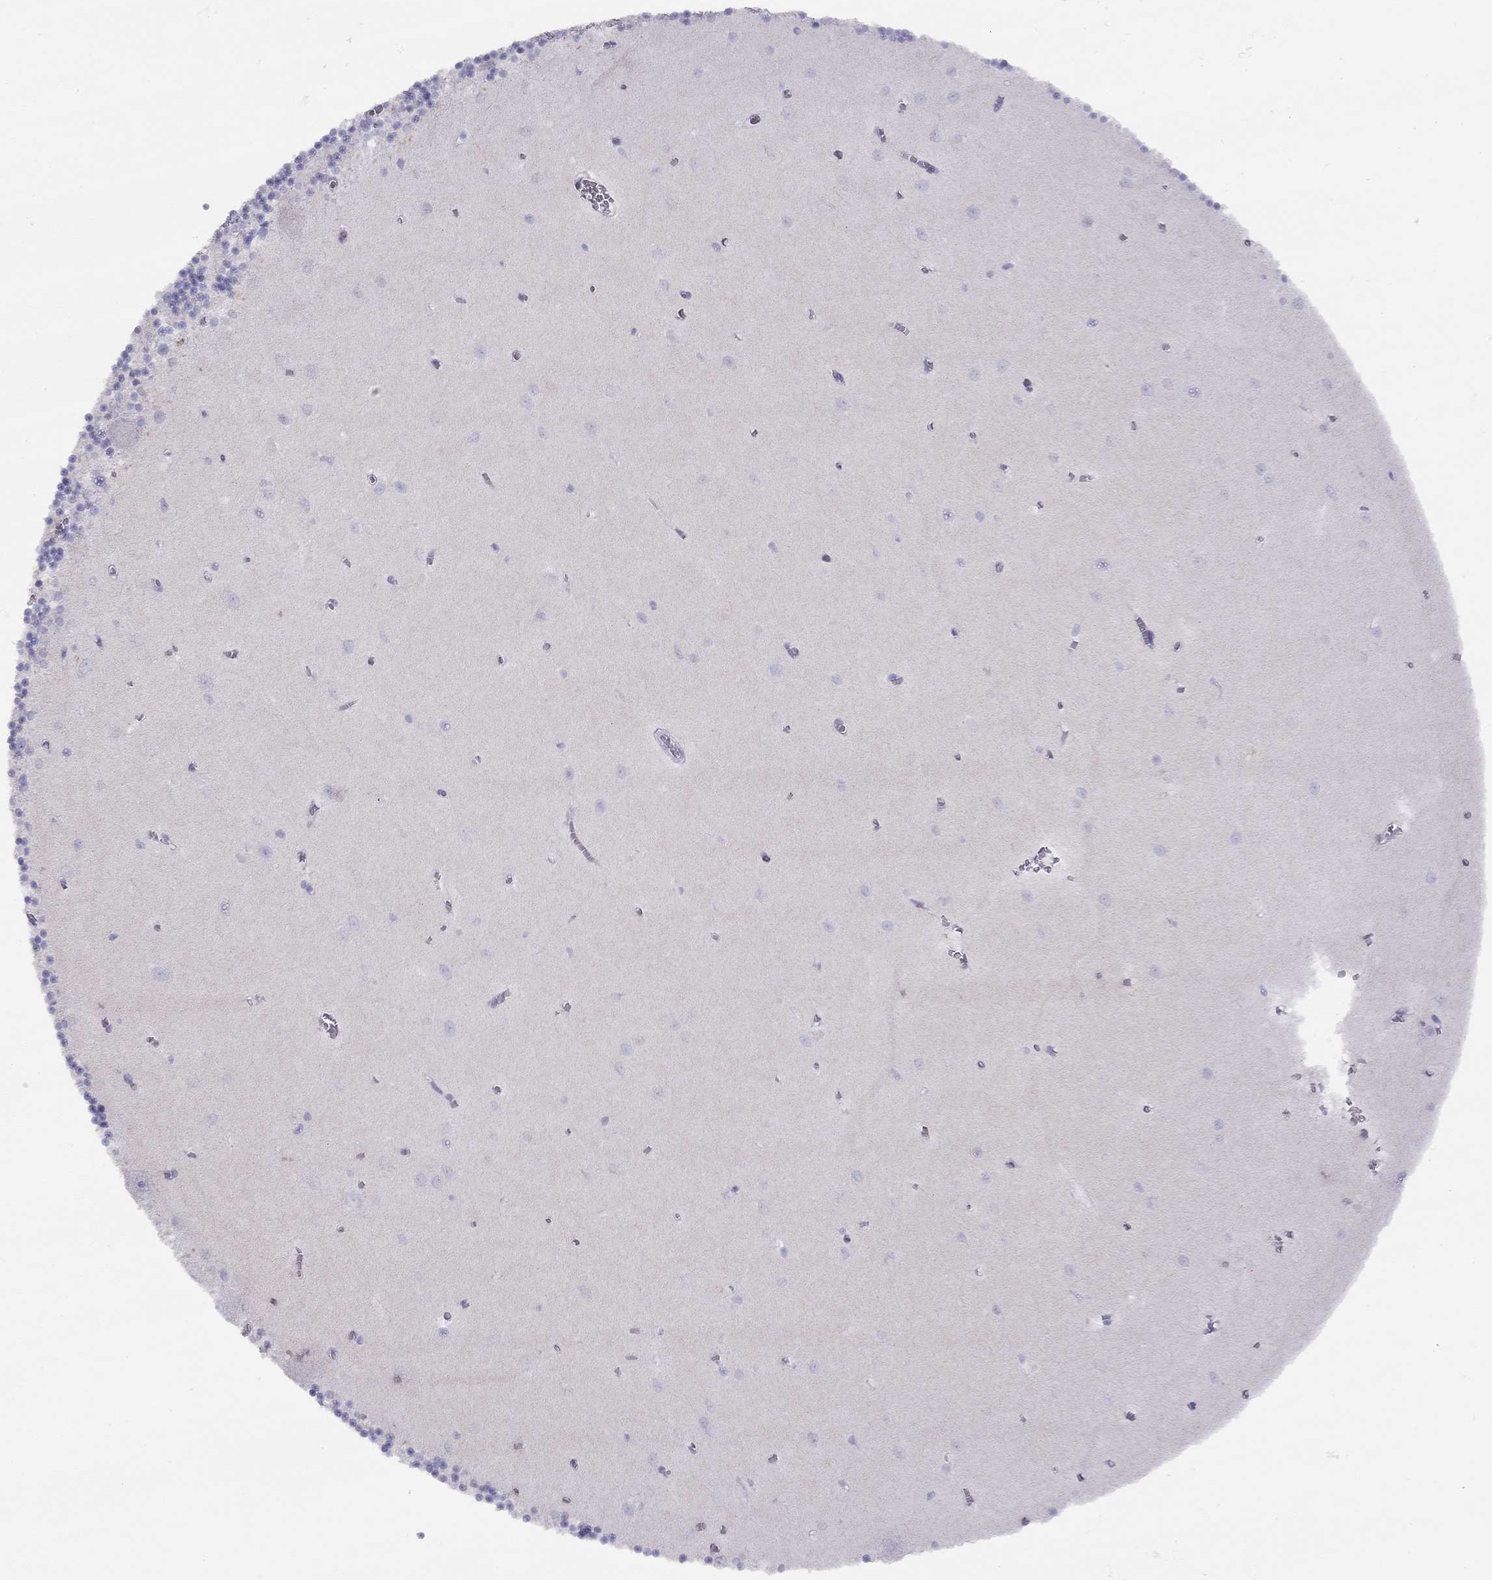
{"staining": {"intensity": "negative", "quantity": "none", "location": "none"}, "tissue": "cerebellum", "cell_type": "Cells in granular layer", "image_type": "normal", "snomed": [{"axis": "morphology", "description": "Normal tissue, NOS"}, {"axis": "topography", "description": "Cerebellum"}], "caption": "DAB immunohistochemical staining of normal cerebellum exhibits no significant positivity in cells in granular layer.", "gene": "CPNE4", "patient": {"sex": "female", "age": 64}}